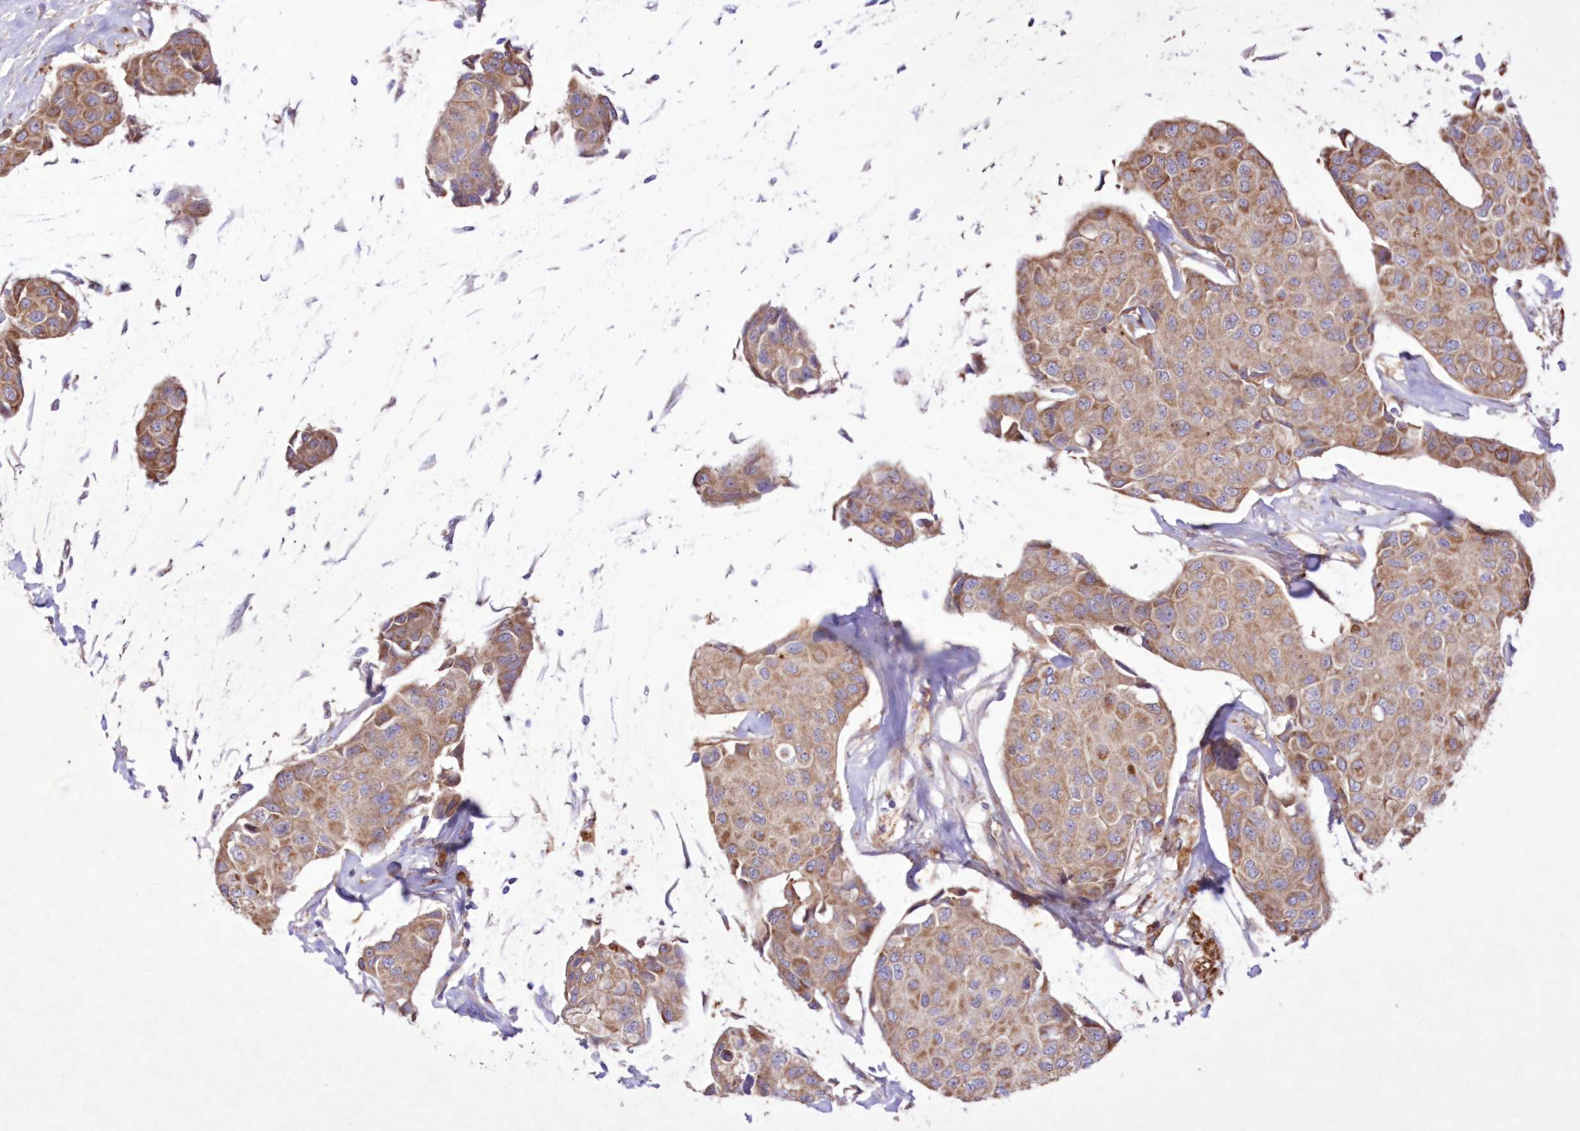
{"staining": {"intensity": "moderate", "quantity": ">75%", "location": "cytoplasmic/membranous"}, "tissue": "breast cancer", "cell_type": "Tumor cells", "image_type": "cancer", "snomed": [{"axis": "morphology", "description": "Duct carcinoma"}, {"axis": "topography", "description": "Breast"}], "caption": "Immunohistochemical staining of breast cancer (intraductal carcinoma) reveals medium levels of moderate cytoplasmic/membranous protein positivity in approximately >75% of tumor cells.", "gene": "FCHO2", "patient": {"sex": "female", "age": 80}}